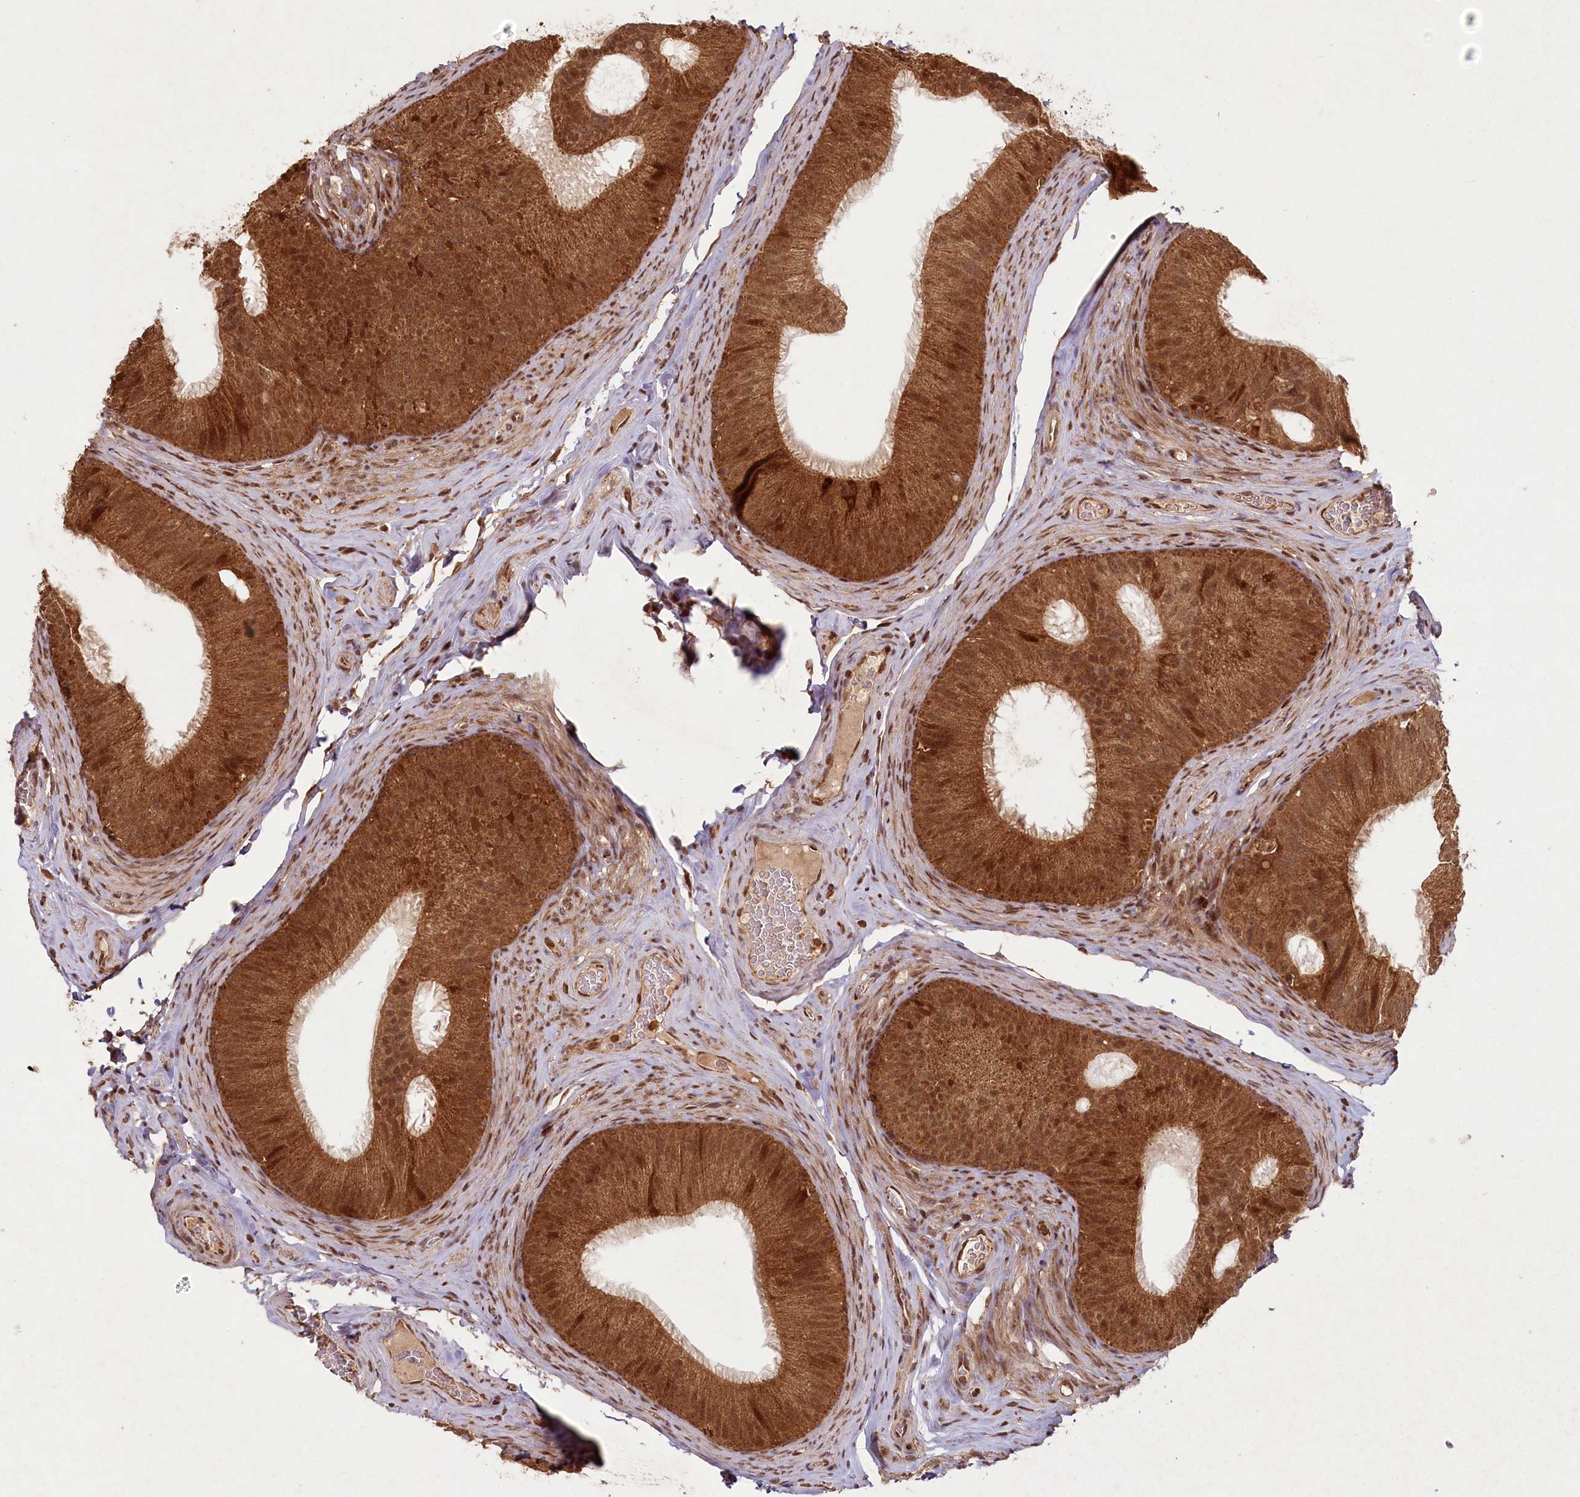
{"staining": {"intensity": "strong", "quantity": ">75%", "location": "cytoplasmic/membranous,nuclear"}, "tissue": "epididymis", "cell_type": "Glandular cells", "image_type": "normal", "snomed": [{"axis": "morphology", "description": "Normal tissue, NOS"}, {"axis": "topography", "description": "Epididymis"}], "caption": "Immunohistochemical staining of benign human epididymis reveals >75% levels of strong cytoplasmic/membranous,nuclear protein staining in approximately >75% of glandular cells.", "gene": "MICU1", "patient": {"sex": "male", "age": 34}}